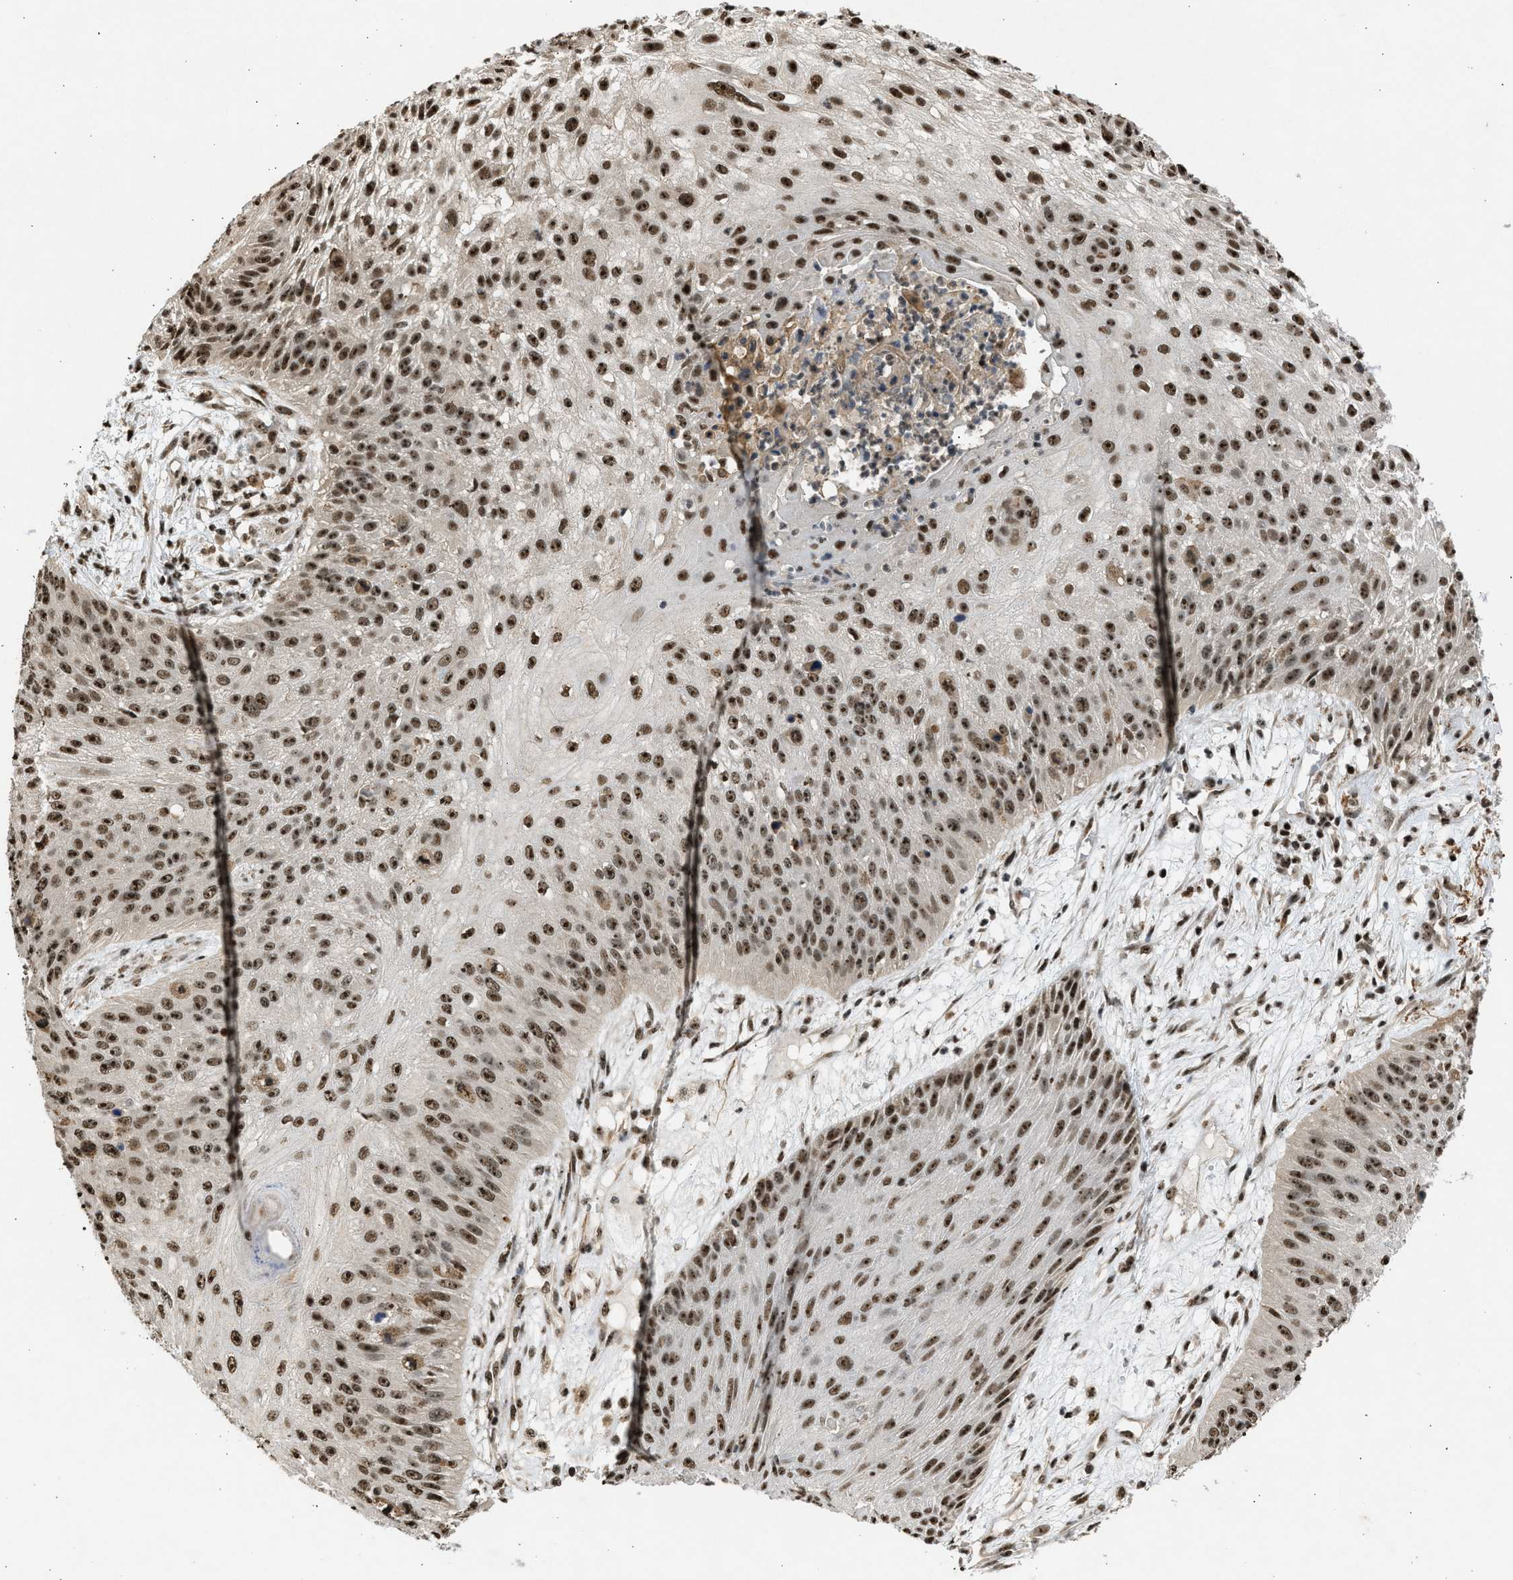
{"staining": {"intensity": "strong", "quantity": ">75%", "location": "nuclear"}, "tissue": "skin cancer", "cell_type": "Tumor cells", "image_type": "cancer", "snomed": [{"axis": "morphology", "description": "Squamous cell carcinoma, NOS"}, {"axis": "topography", "description": "Skin"}], "caption": "DAB (3,3'-diaminobenzidine) immunohistochemical staining of skin cancer demonstrates strong nuclear protein expression in about >75% of tumor cells. The protein of interest is shown in brown color, while the nuclei are stained blue.", "gene": "TFDP2", "patient": {"sex": "female", "age": 80}}